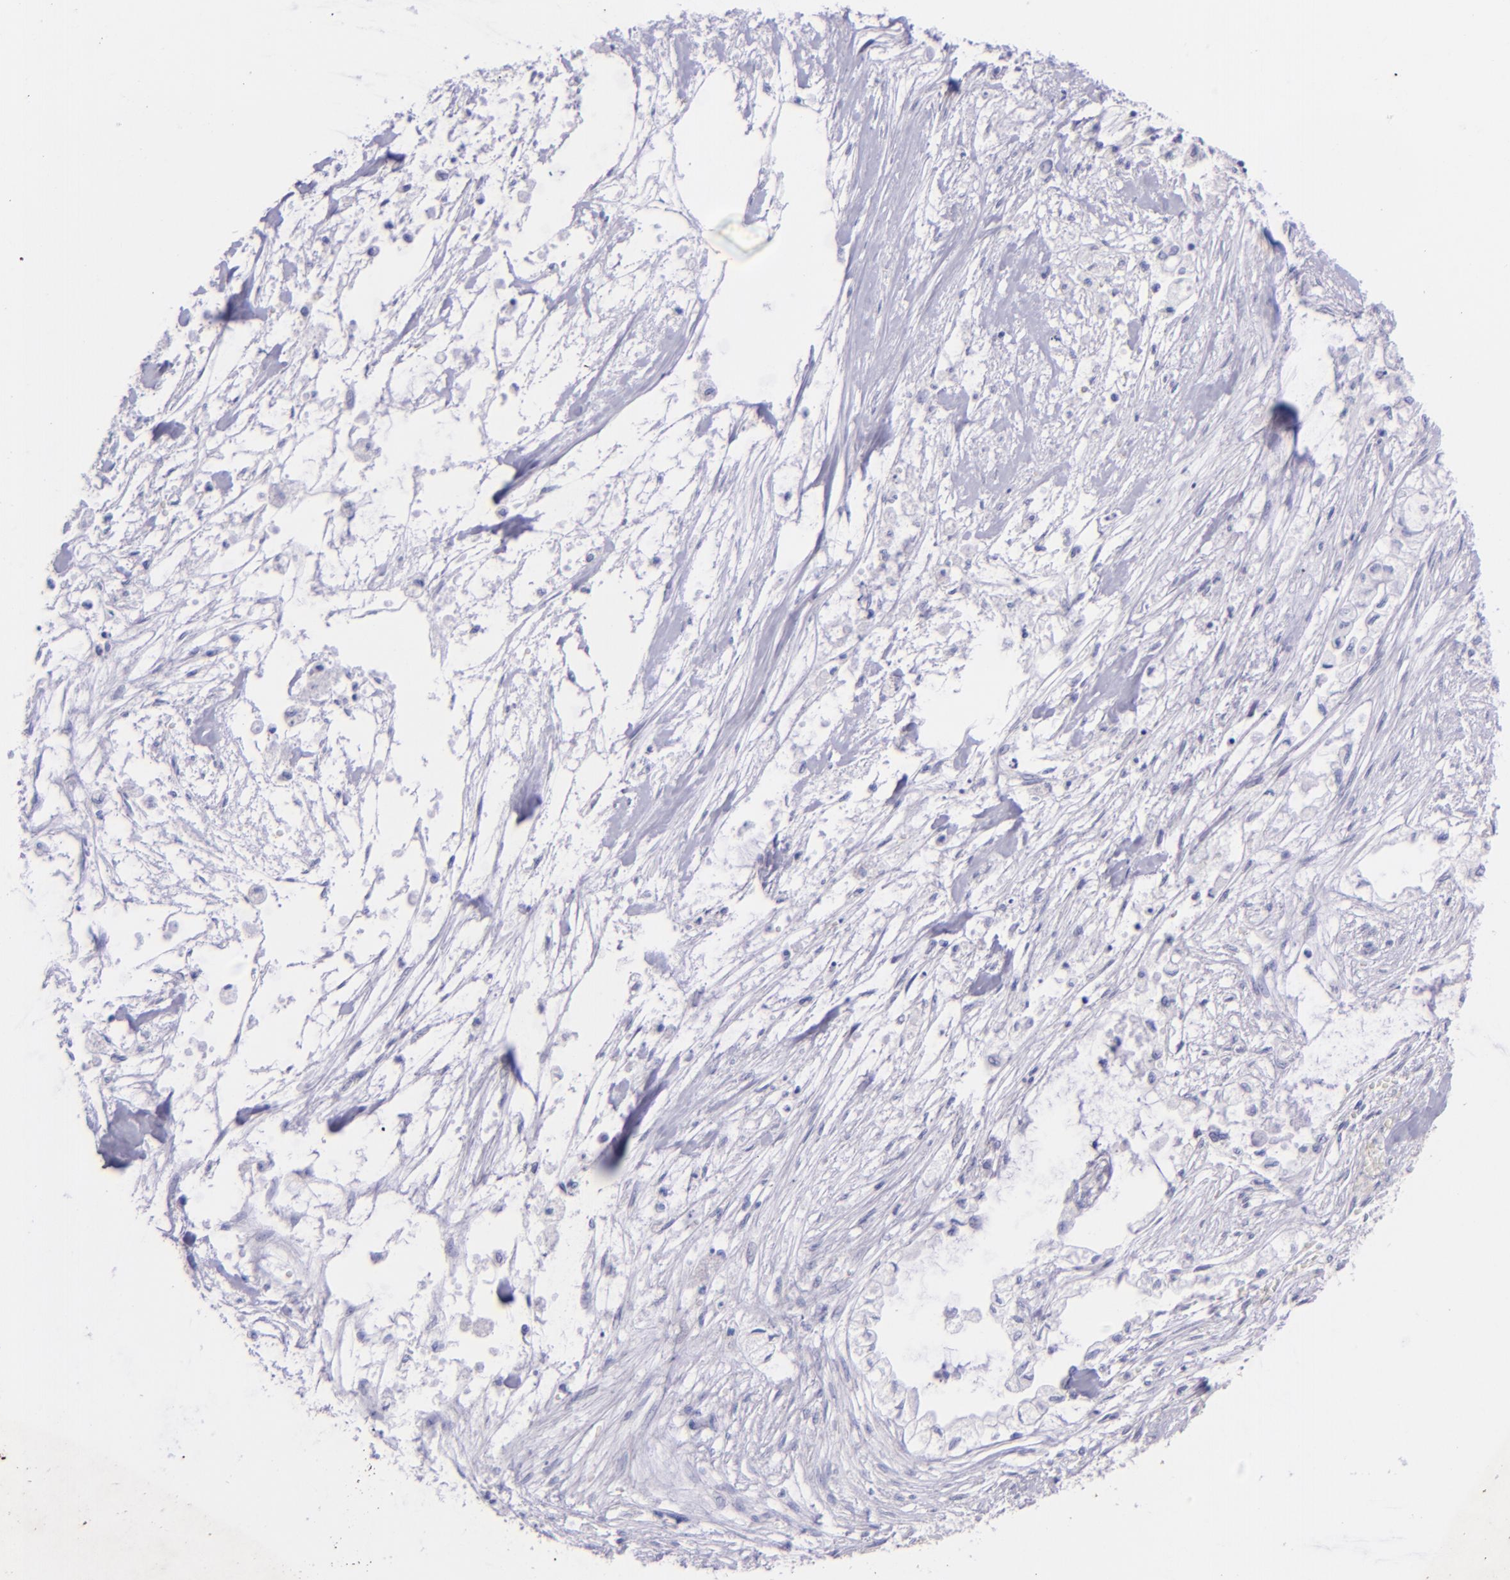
{"staining": {"intensity": "negative", "quantity": "none", "location": "none"}, "tissue": "pancreatic cancer", "cell_type": "Tumor cells", "image_type": "cancer", "snomed": [{"axis": "morphology", "description": "Adenocarcinoma, NOS"}, {"axis": "topography", "description": "Pancreas"}], "caption": "Photomicrograph shows no protein positivity in tumor cells of adenocarcinoma (pancreatic) tissue.", "gene": "UCHL1", "patient": {"sex": "male", "age": 79}}